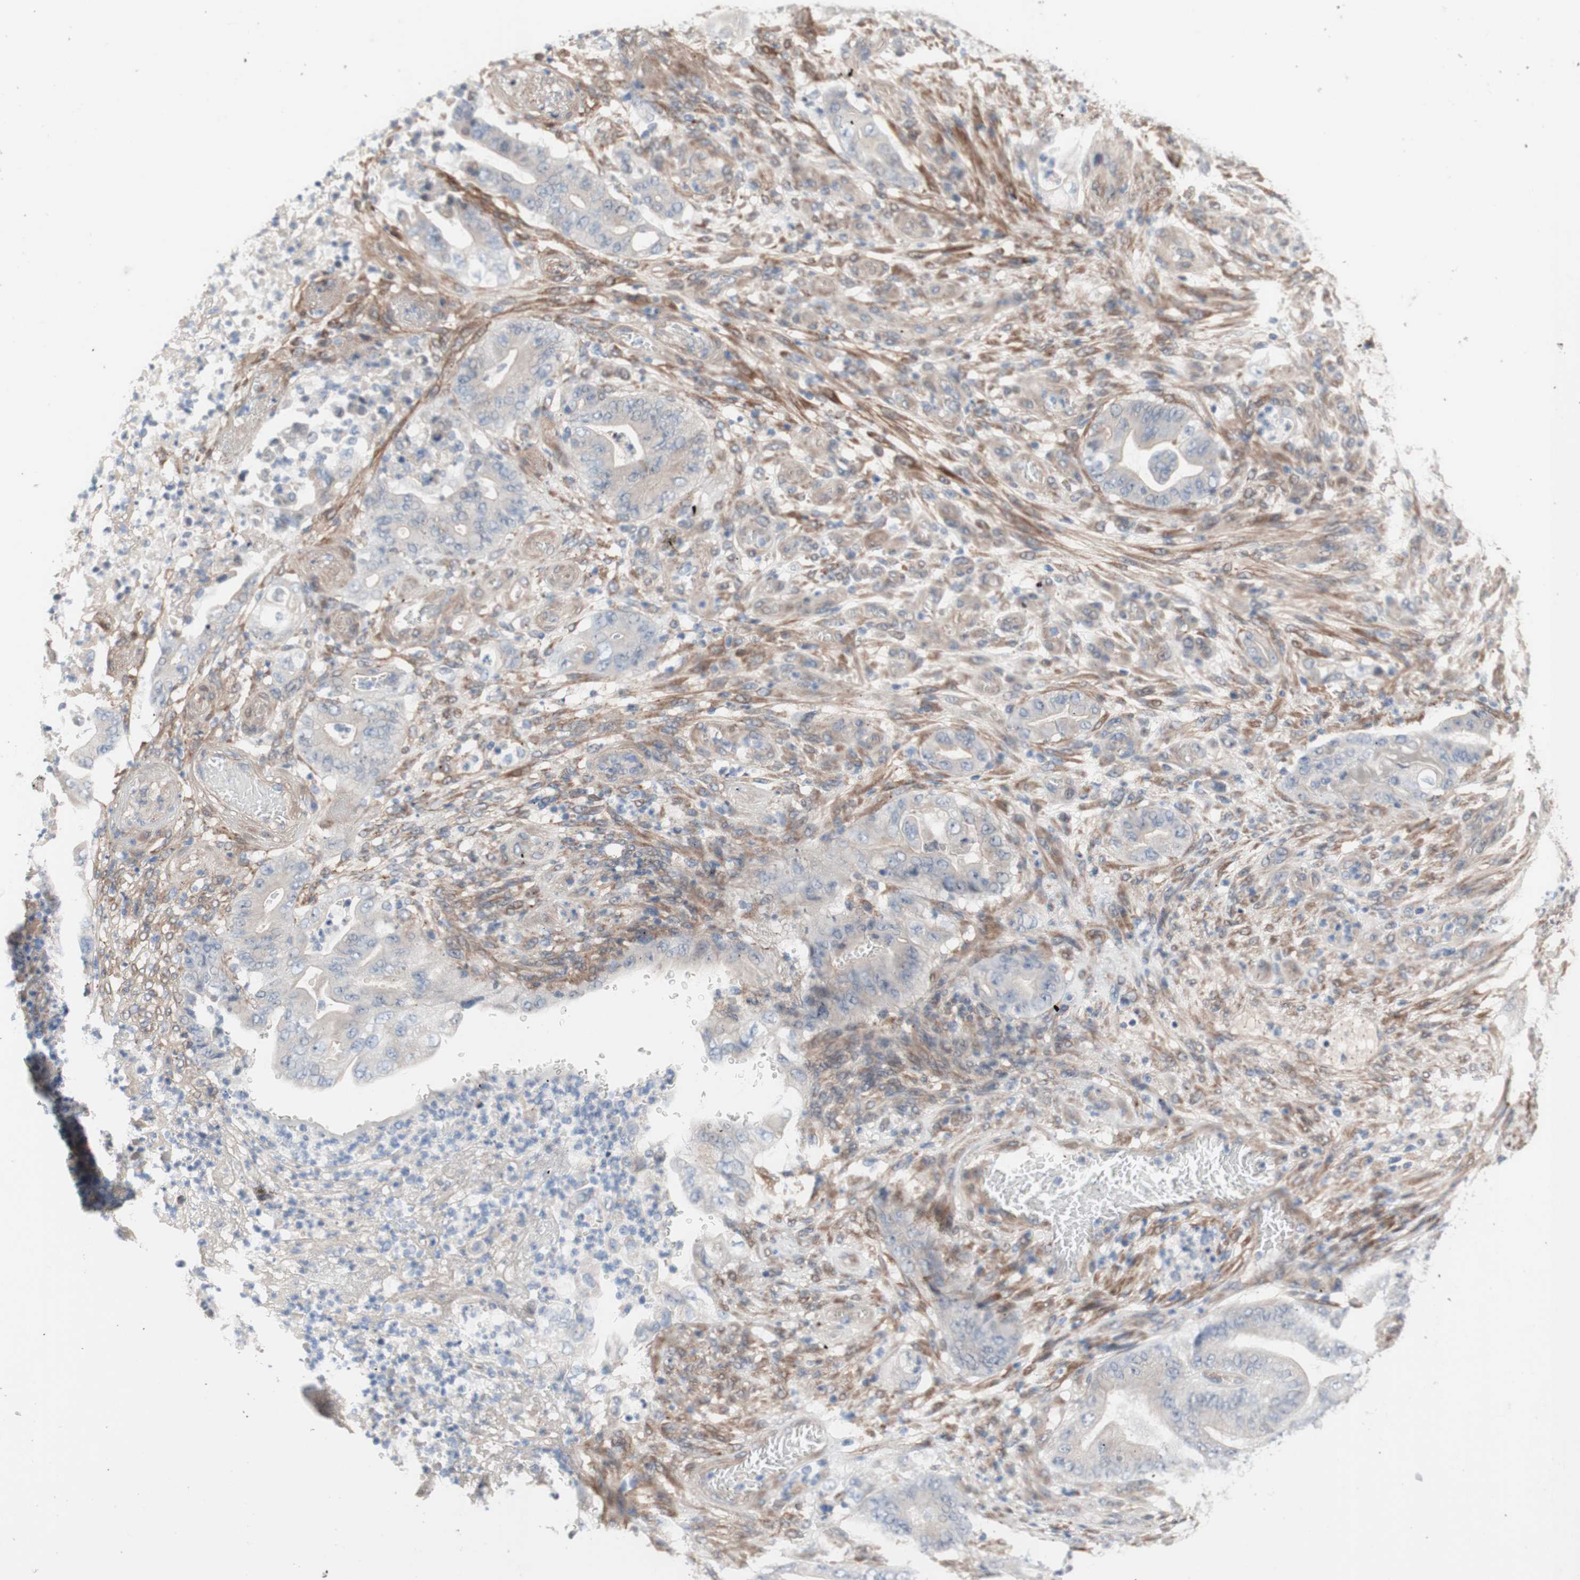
{"staining": {"intensity": "weak", "quantity": ">75%", "location": "cytoplasmic/membranous"}, "tissue": "stomach cancer", "cell_type": "Tumor cells", "image_type": "cancer", "snomed": [{"axis": "morphology", "description": "Adenocarcinoma, NOS"}, {"axis": "topography", "description": "Stomach"}], "caption": "This histopathology image shows stomach adenocarcinoma stained with immunohistochemistry (IHC) to label a protein in brown. The cytoplasmic/membranous of tumor cells show weak positivity for the protein. Nuclei are counter-stained blue.", "gene": "CNN3", "patient": {"sex": "female", "age": 73}}